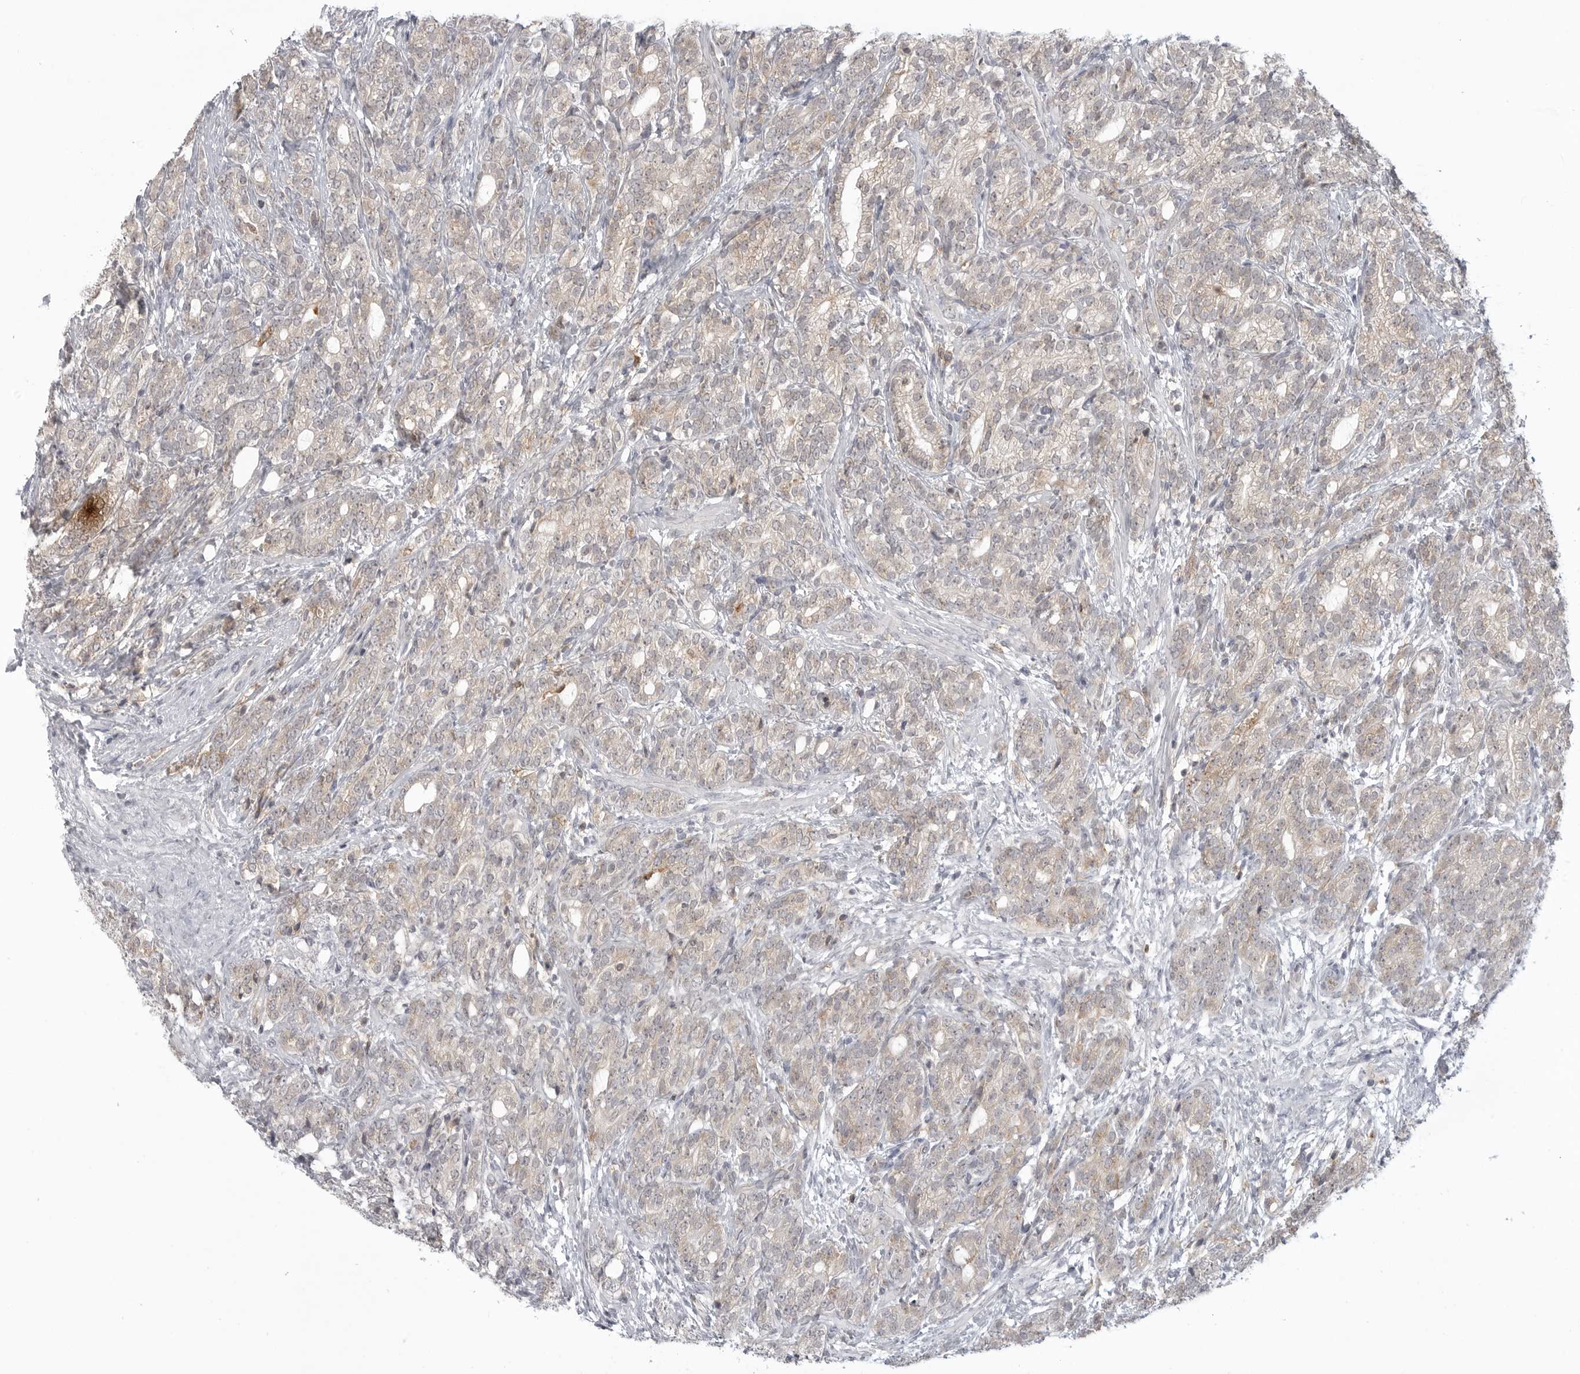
{"staining": {"intensity": "weak", "quantity": "<25%", "location": "cytoplasmic/membranous"}, "tissue": "prostate cancer", "cell_type": "Tumor cells", "image_type": "cancer", "snomed": [{"axis": "morphology", "description": "Adenocarcinoma, High grade"}, {"axis": "topography", "description": "Prostate"}], "caption": "The micrograph demonstrates no staining of tumor cells in high-grade adenocarcinoma (prostate). (Brightfield microscopy of DAB (3,3'-diaminobenzidine) immunohistochemistry at high magnification).", "gene": "IFNGR1", "patient": {"sex": "male", "age": 57}}